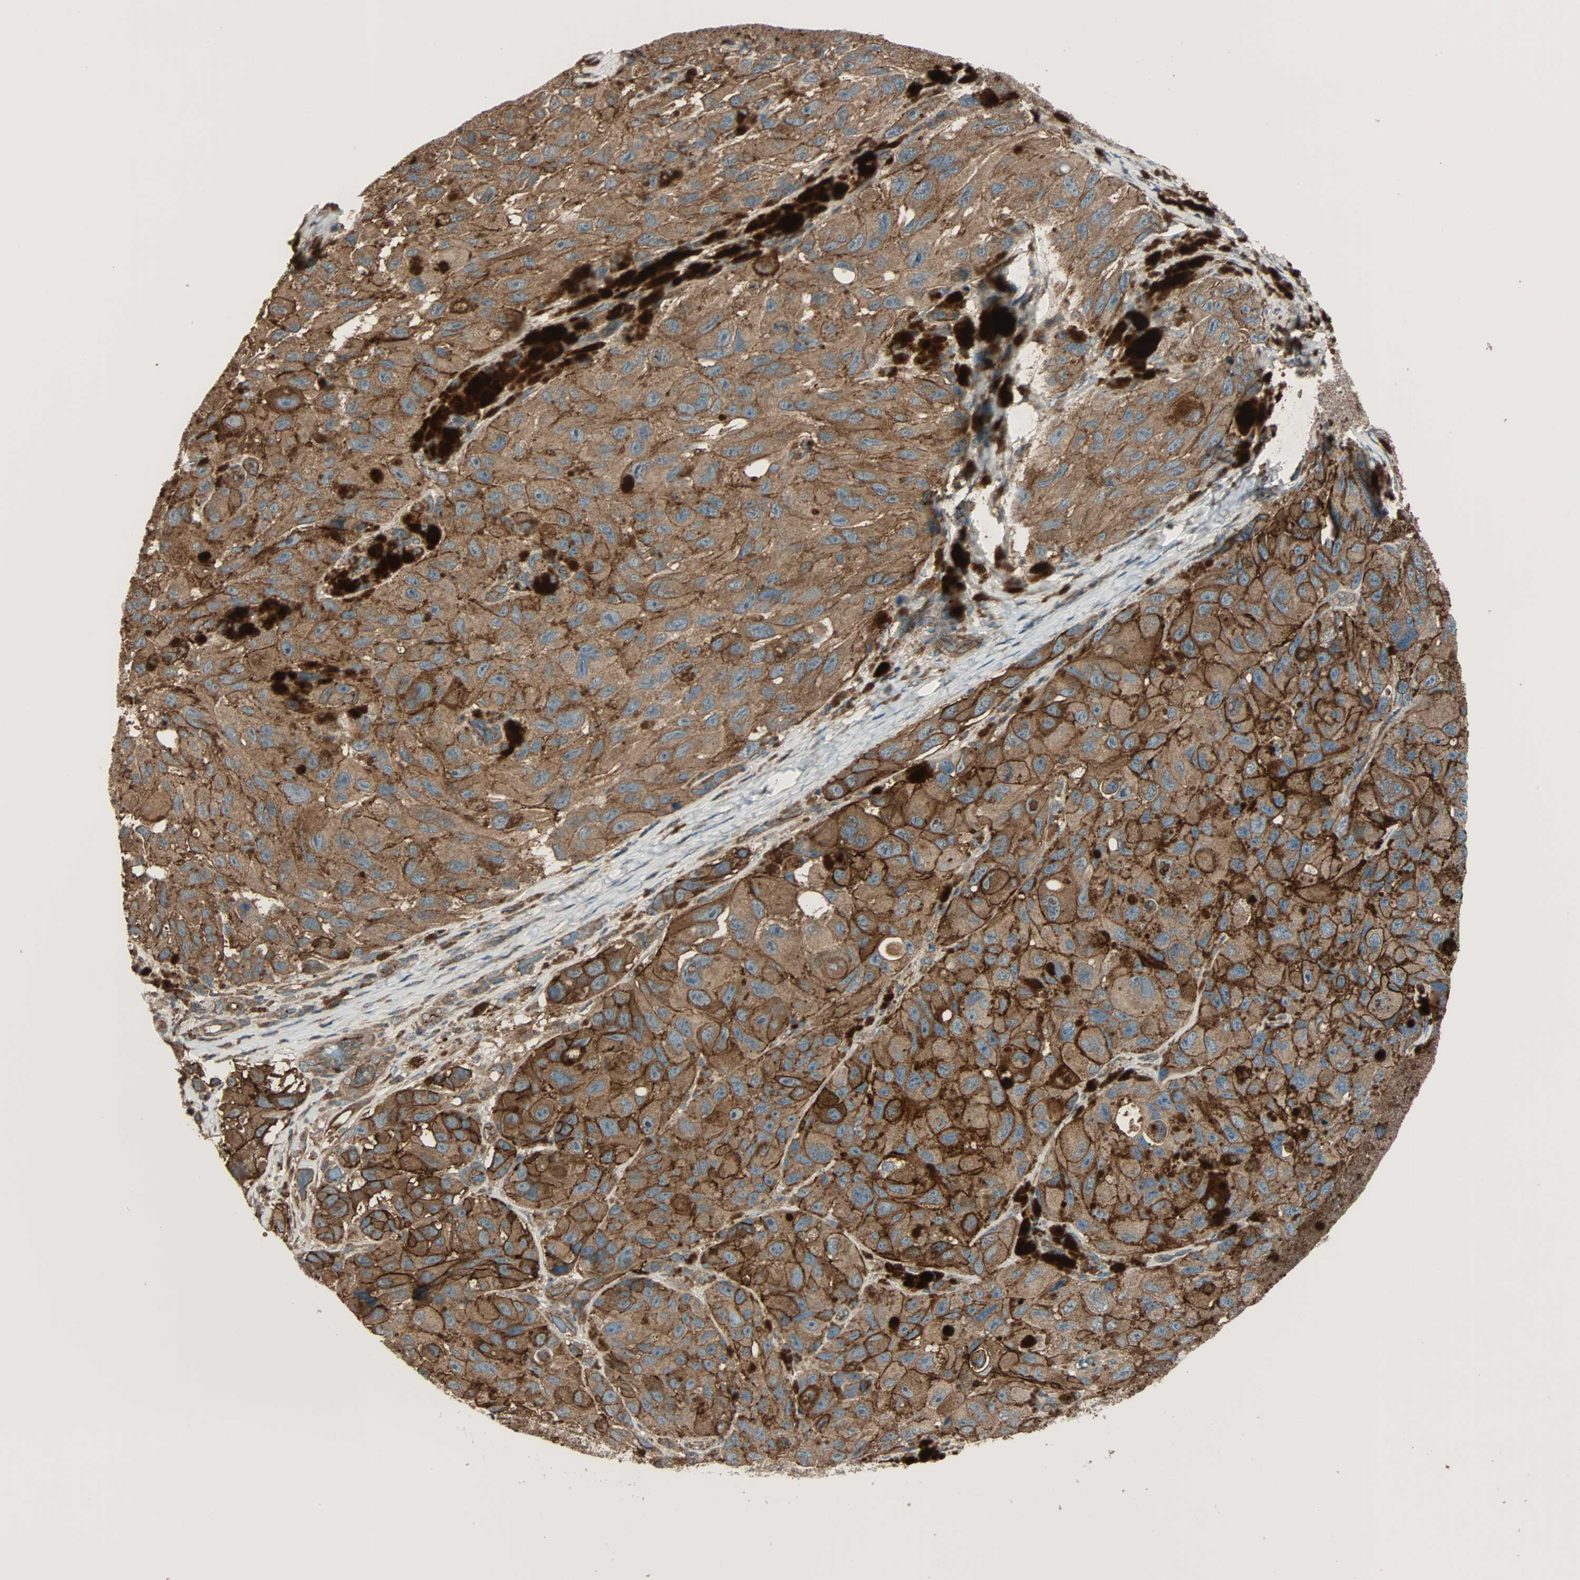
{"staining": {"intensity": "strong", "quantity": ">75%", "location": "cytoplasmic/membranous"}, "tissue": "melanoma", "cell_type": "Tumor cells", "image_type": "cancer", "snomed": [{"axis": "morphology", "description": "Malignant melanoma, NOS"}, {"axis": "topography", "description": "Skin"}], "caption": "Immunohistochemistry staining of melanoma, which exhibits high levels of strong cytoplasmic/membranous expression in about >75% of tumor cells indicating strong cytoplasmic/membranous protein staining. The staining was performed using DAB (brown) for protein detection and nuclei were counterstained in hematoxylin (blue).", "gene": "MAP3K21", "patient": {"sex": "female", "age": 73}}